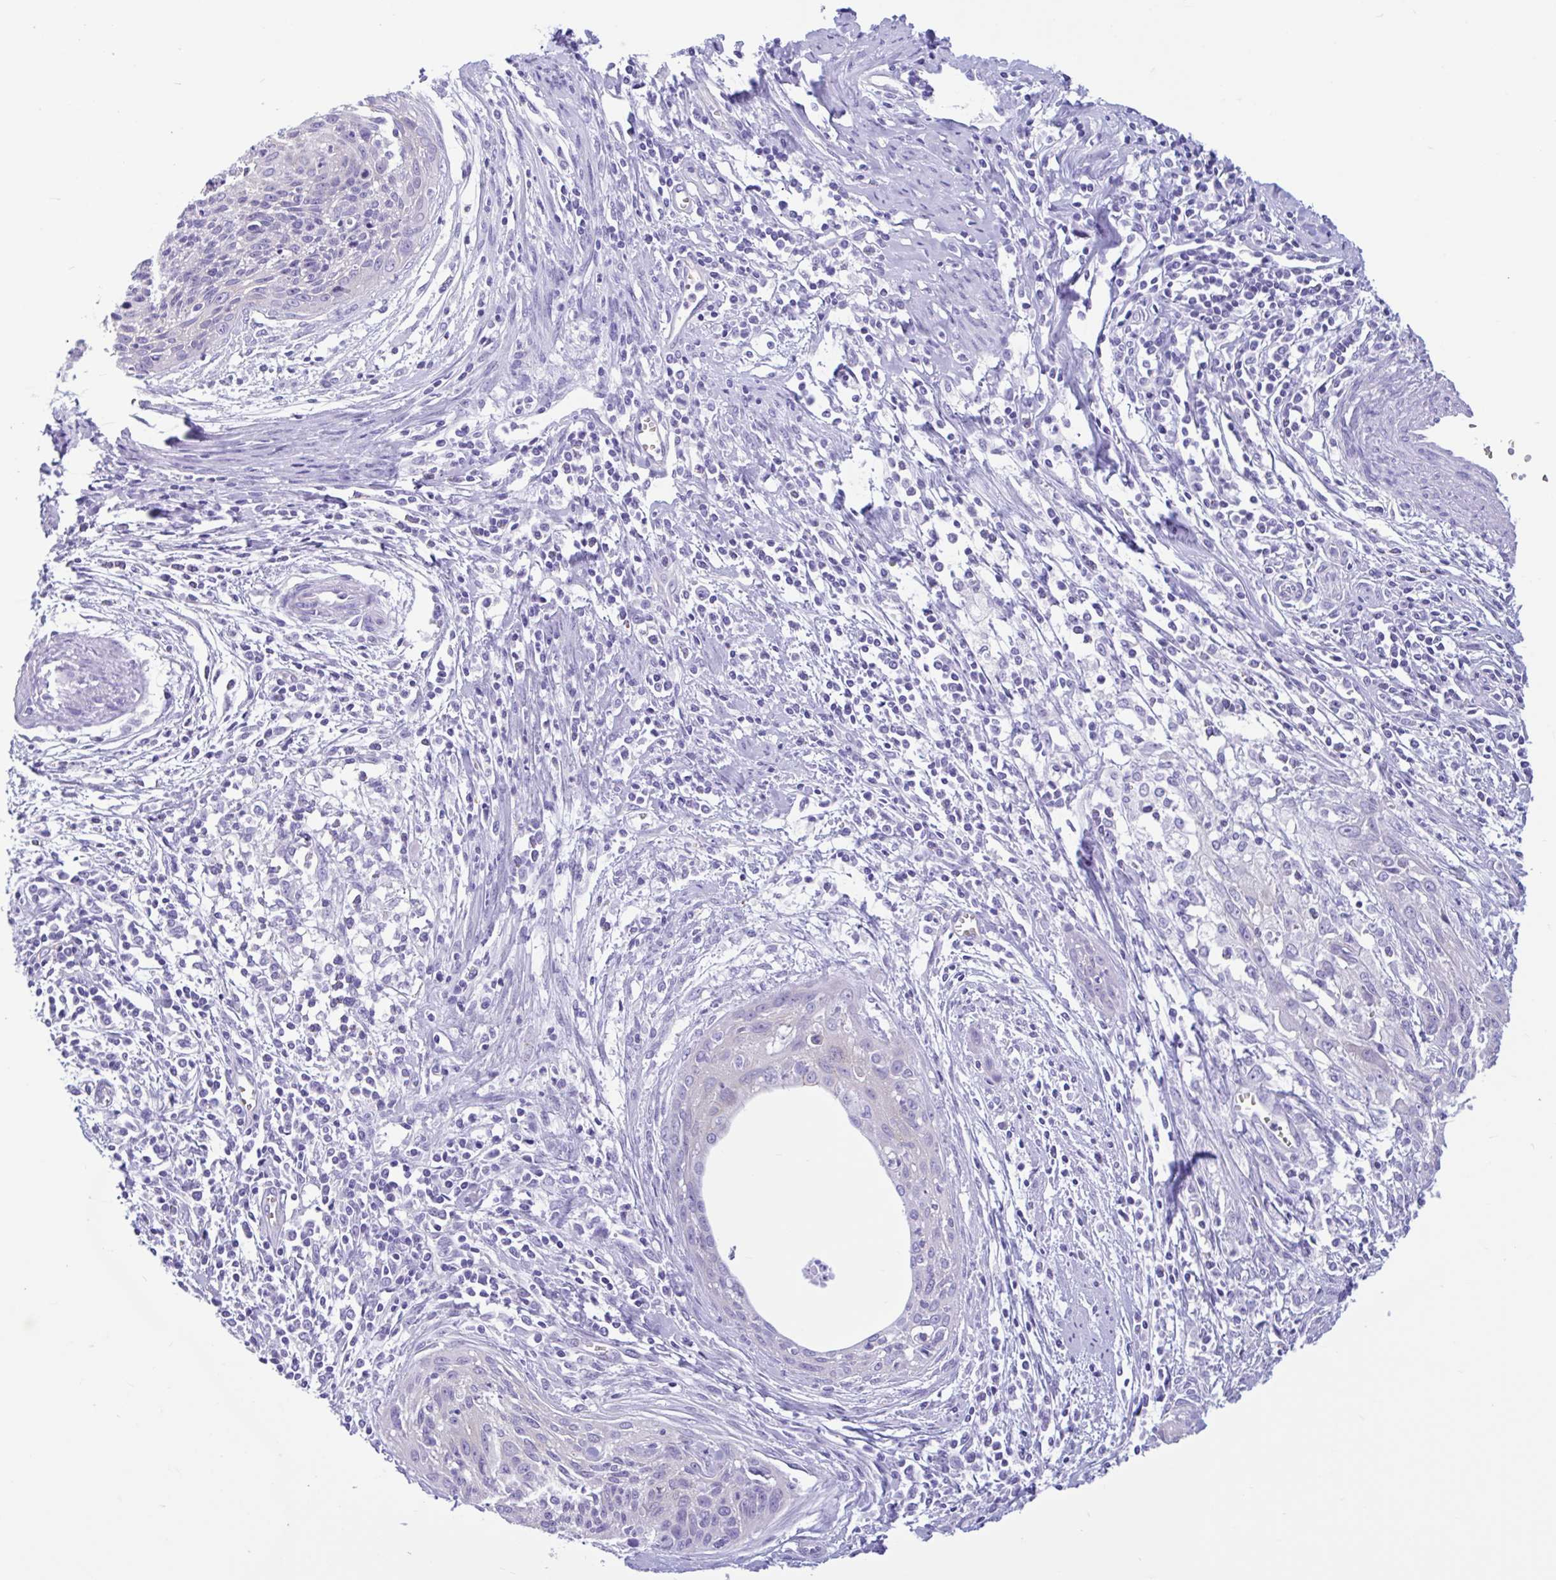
{"staining": {"intensity": "negative", "quantity": "none", "location": "none"}, "tissue": "cervical cancer", "cell_type": "Tumor cells", "image_type": "cancer", "snomed": [{"axis": "morphology", "description": "Squamous cell carcinoma, NOS"}, {"axis": "topography", "description": "Cervix"}], "caption": "Immunohistochemical staining of squamous cell carcinoma (cervical) exhibits no significant staining in tumor cells.", "gene": "TMEM79", "patient": {"sex": "female", "age": 55}}